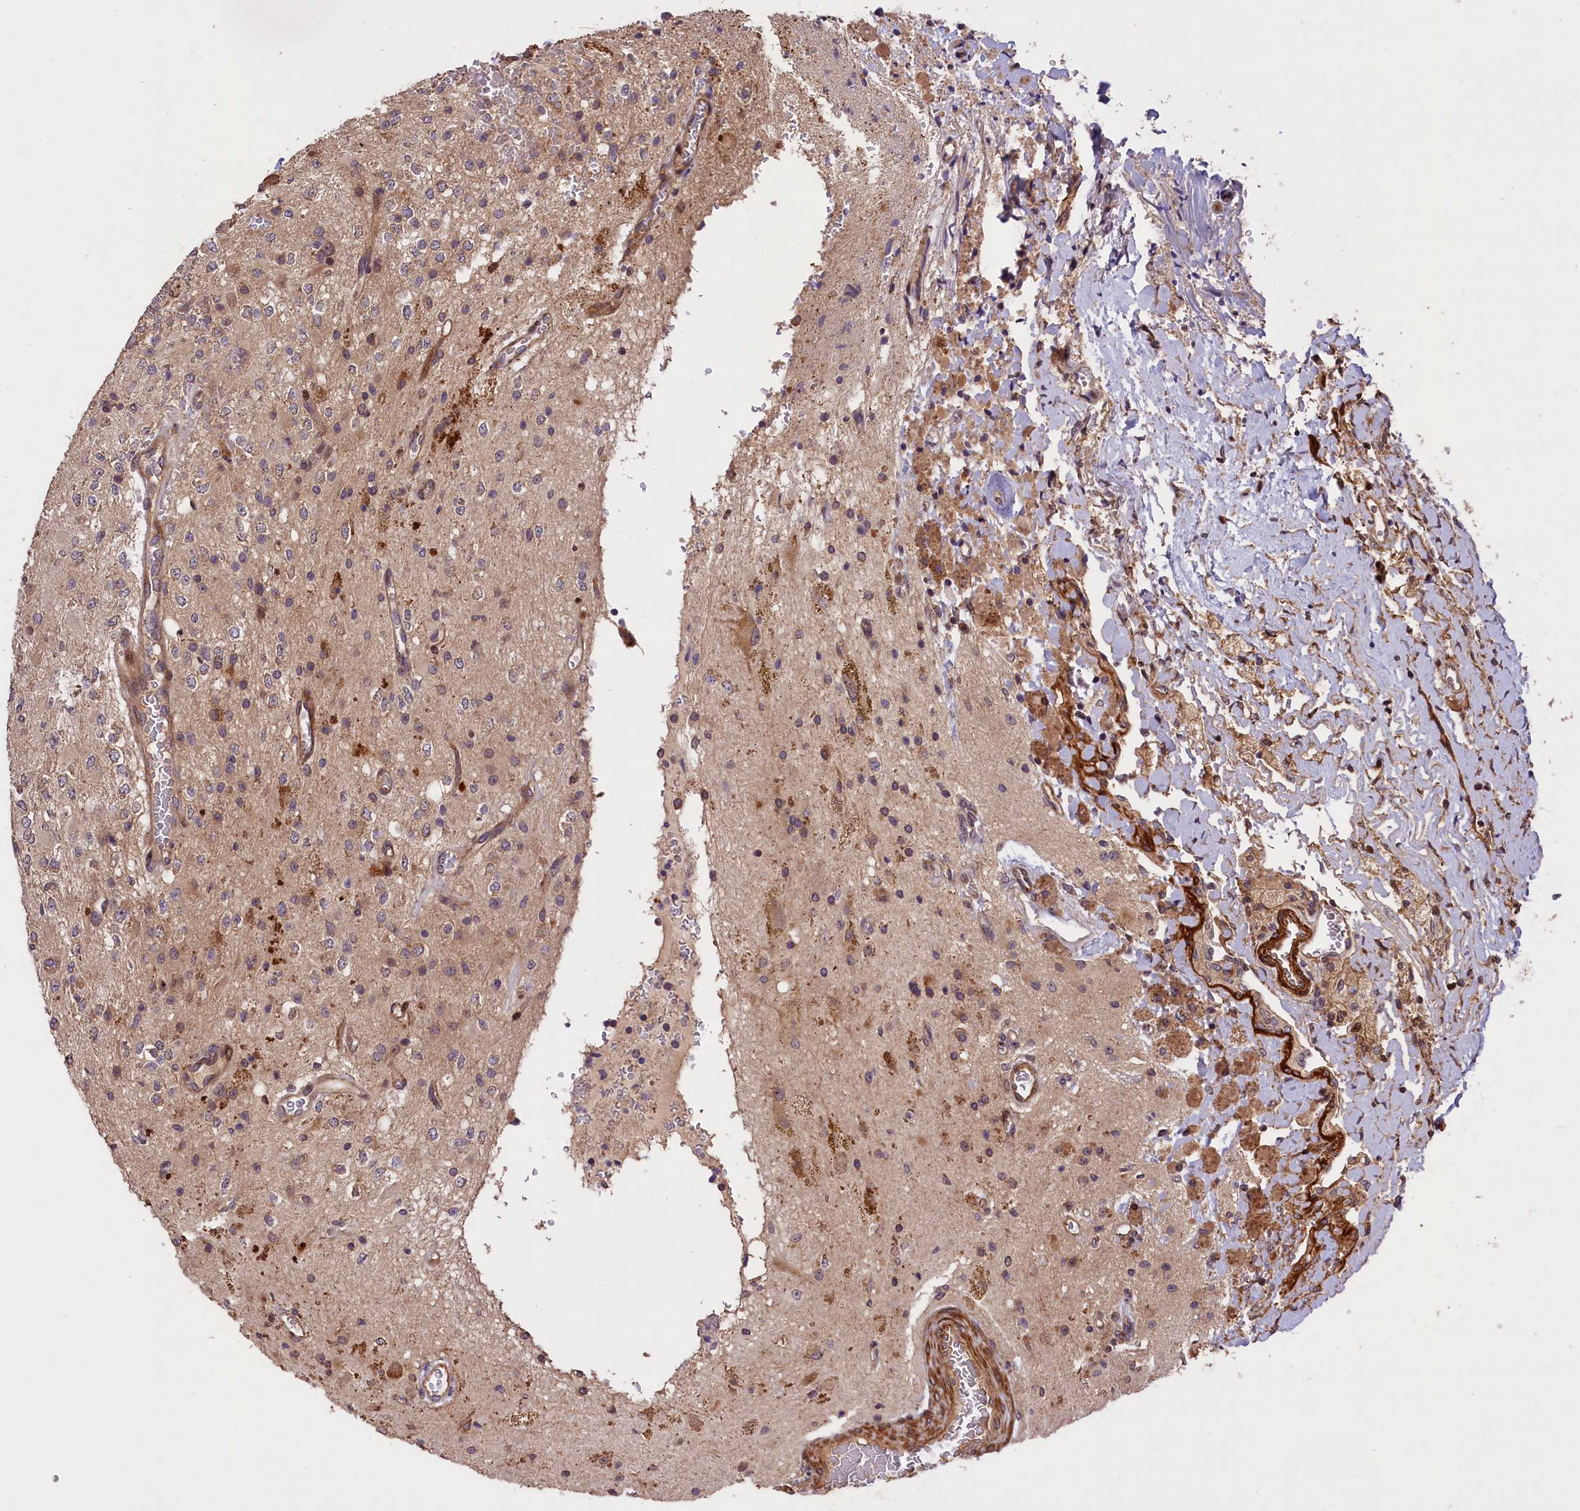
{"staining": {"intensity": "moderate", "quantity": "<25%", "location": "cytoplasmic/membranous"}, "tissue": "glioma", "cell_type": "Tumor cells", "image_type": "cancer", "snomed": [{"axis": "morphology", "description": "Glioma, malignant, High grade"}, {"axis": "topography", "description": "Brain"}], "caption": "IHC of human malignant glioma (high-grade) shows low levels of moderate cytoplasmic/membranous positivity in about <25% of tumor cells.", "gene": "DNAJB9", "patient": {"sex": "male", "age": 34}}